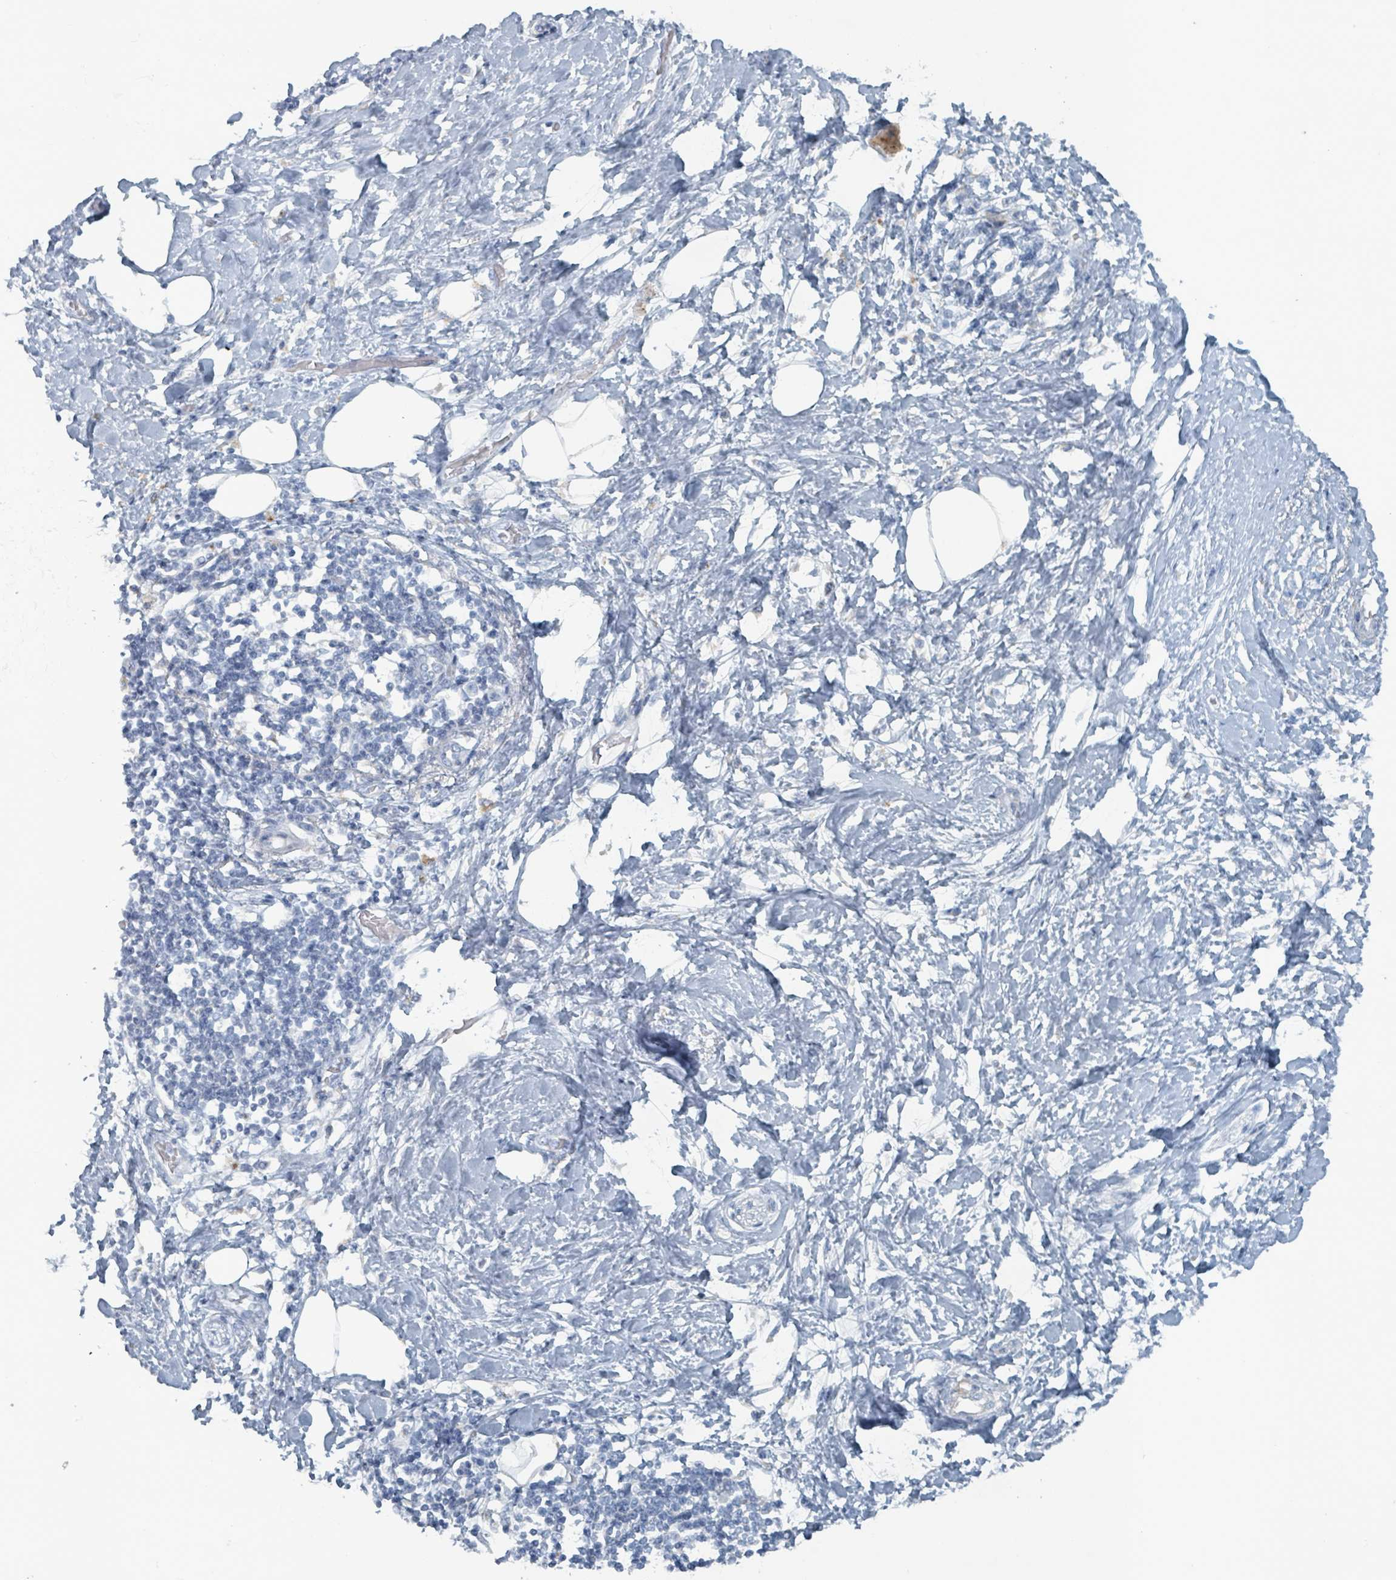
{"staining": {"intensity": "negative", "quantity": "none", "location": "none"}, "tissue": "adipose tissue", "cell_type": "Adipocytes", "image_type": "normal", "snomed": [{"axis": "morphology", "description": "Normal tissue, NOS"}, {"axis": "morphology", "description": "Adenocarcinoma, NOS"}, {"axis": "topography", "description": "Duodenum"}, {"axis": "topography", "description": "Peripheral nerve tissue"}], "caption": "Immunohistochemistry (IHC) of normal human adipose tissue exhibits no positivity in adipocytes.", "gene": "HEATR5A", "patient": {"sex": "female", "age": 60}}